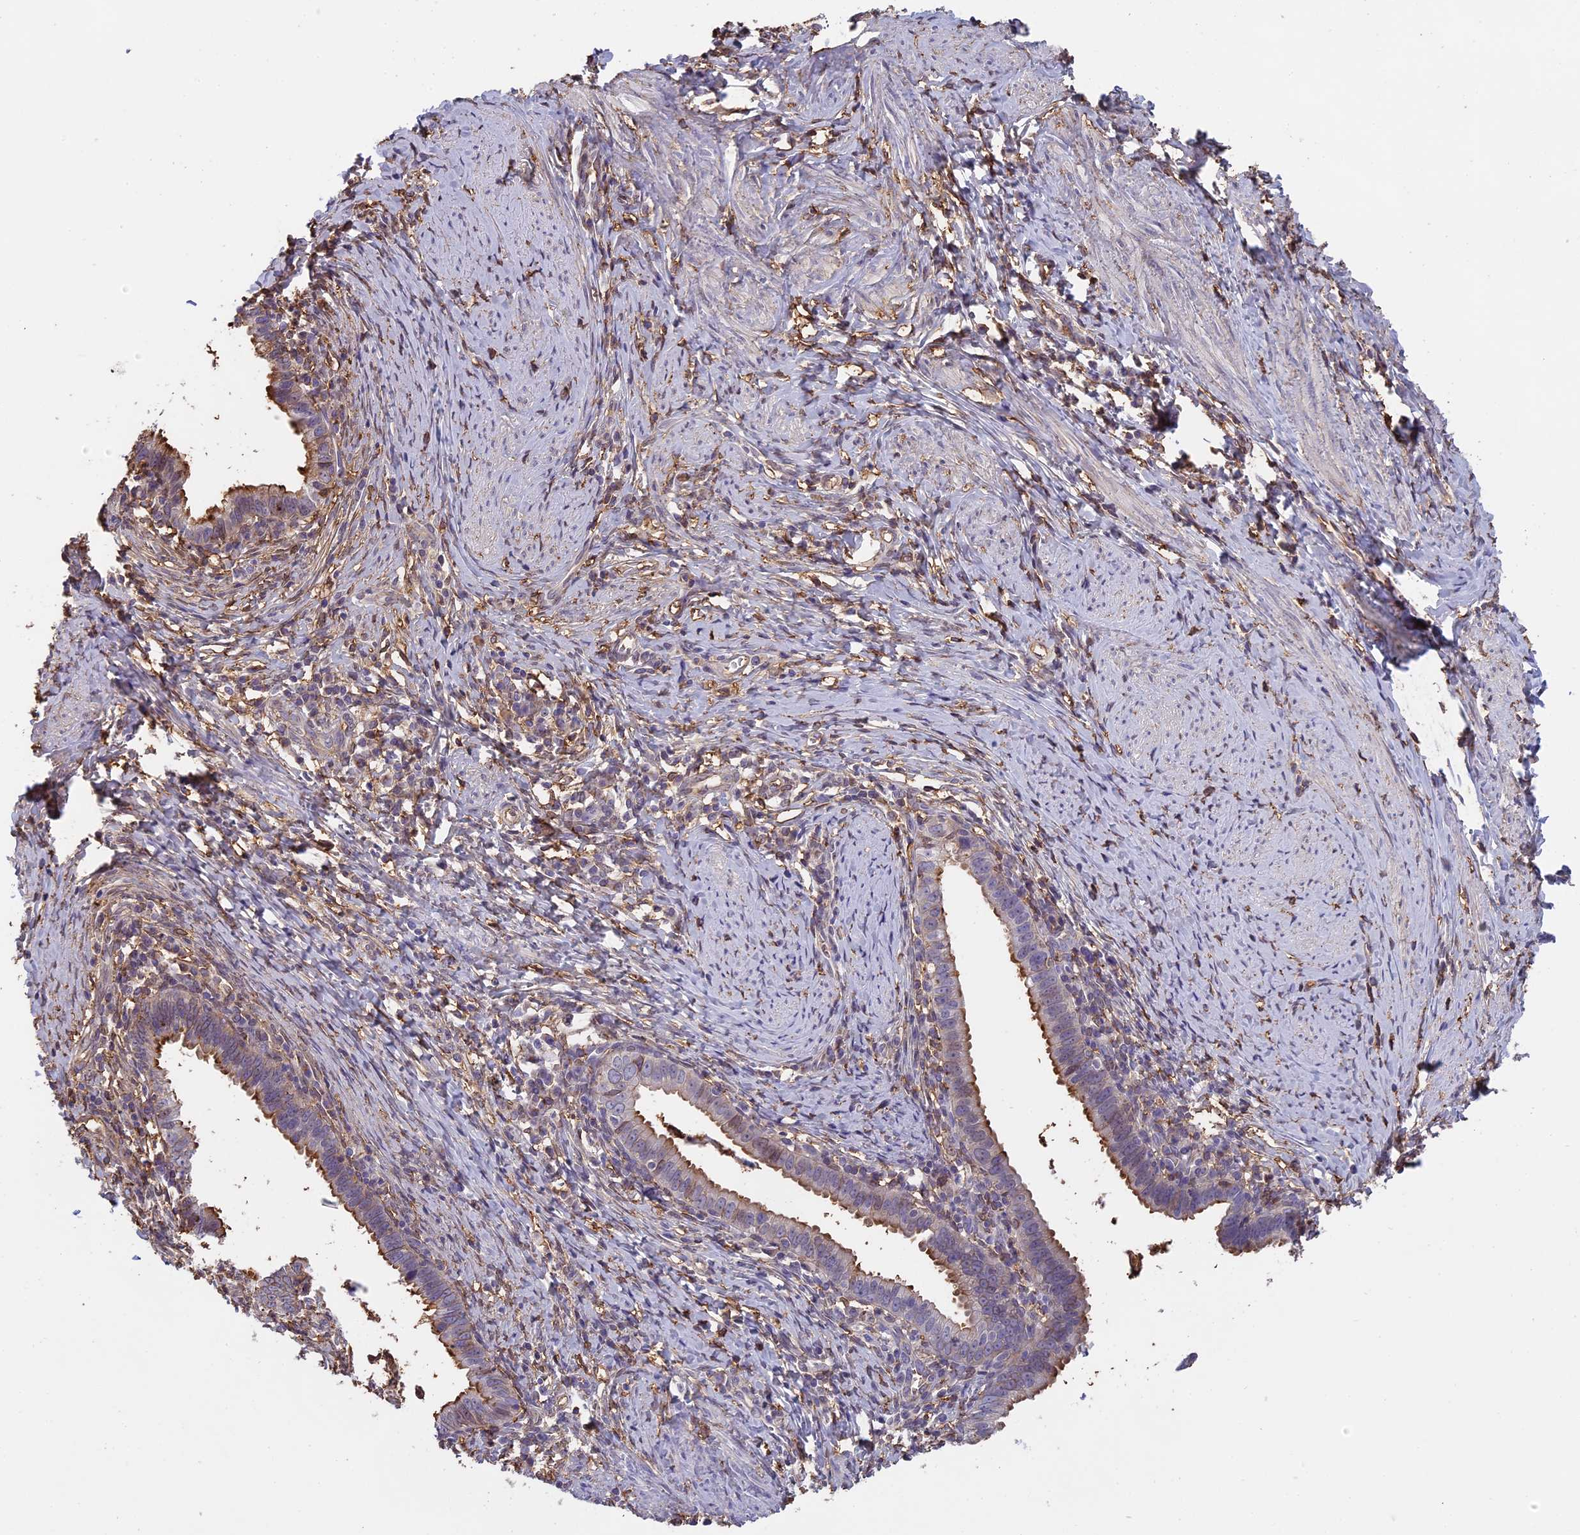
{"staining": {"intensity": "moderate", "quantity": "25%-75%", "location": "cytoplasmic/membranous"}, "tissue": "cervical cancer", "cell_type": "Tumor cells", "image_type": "cancer", "snomed": [{"axis": "morphology", "description": "Adenocarcinoma, NOS"}, {"axis": "topography", "description": "Cervix"}], "caption": "IHC (DAB (3,3'-diaminobenzidine)) staining of cervical cancer (adenocarcinoma) demonstrates moderate cytoplasmic/membranous protein staining in approximately 25%-75% of tumor cells.", "gene": "TMEM255B", "patient": {"sex": "female", "age": 36}}